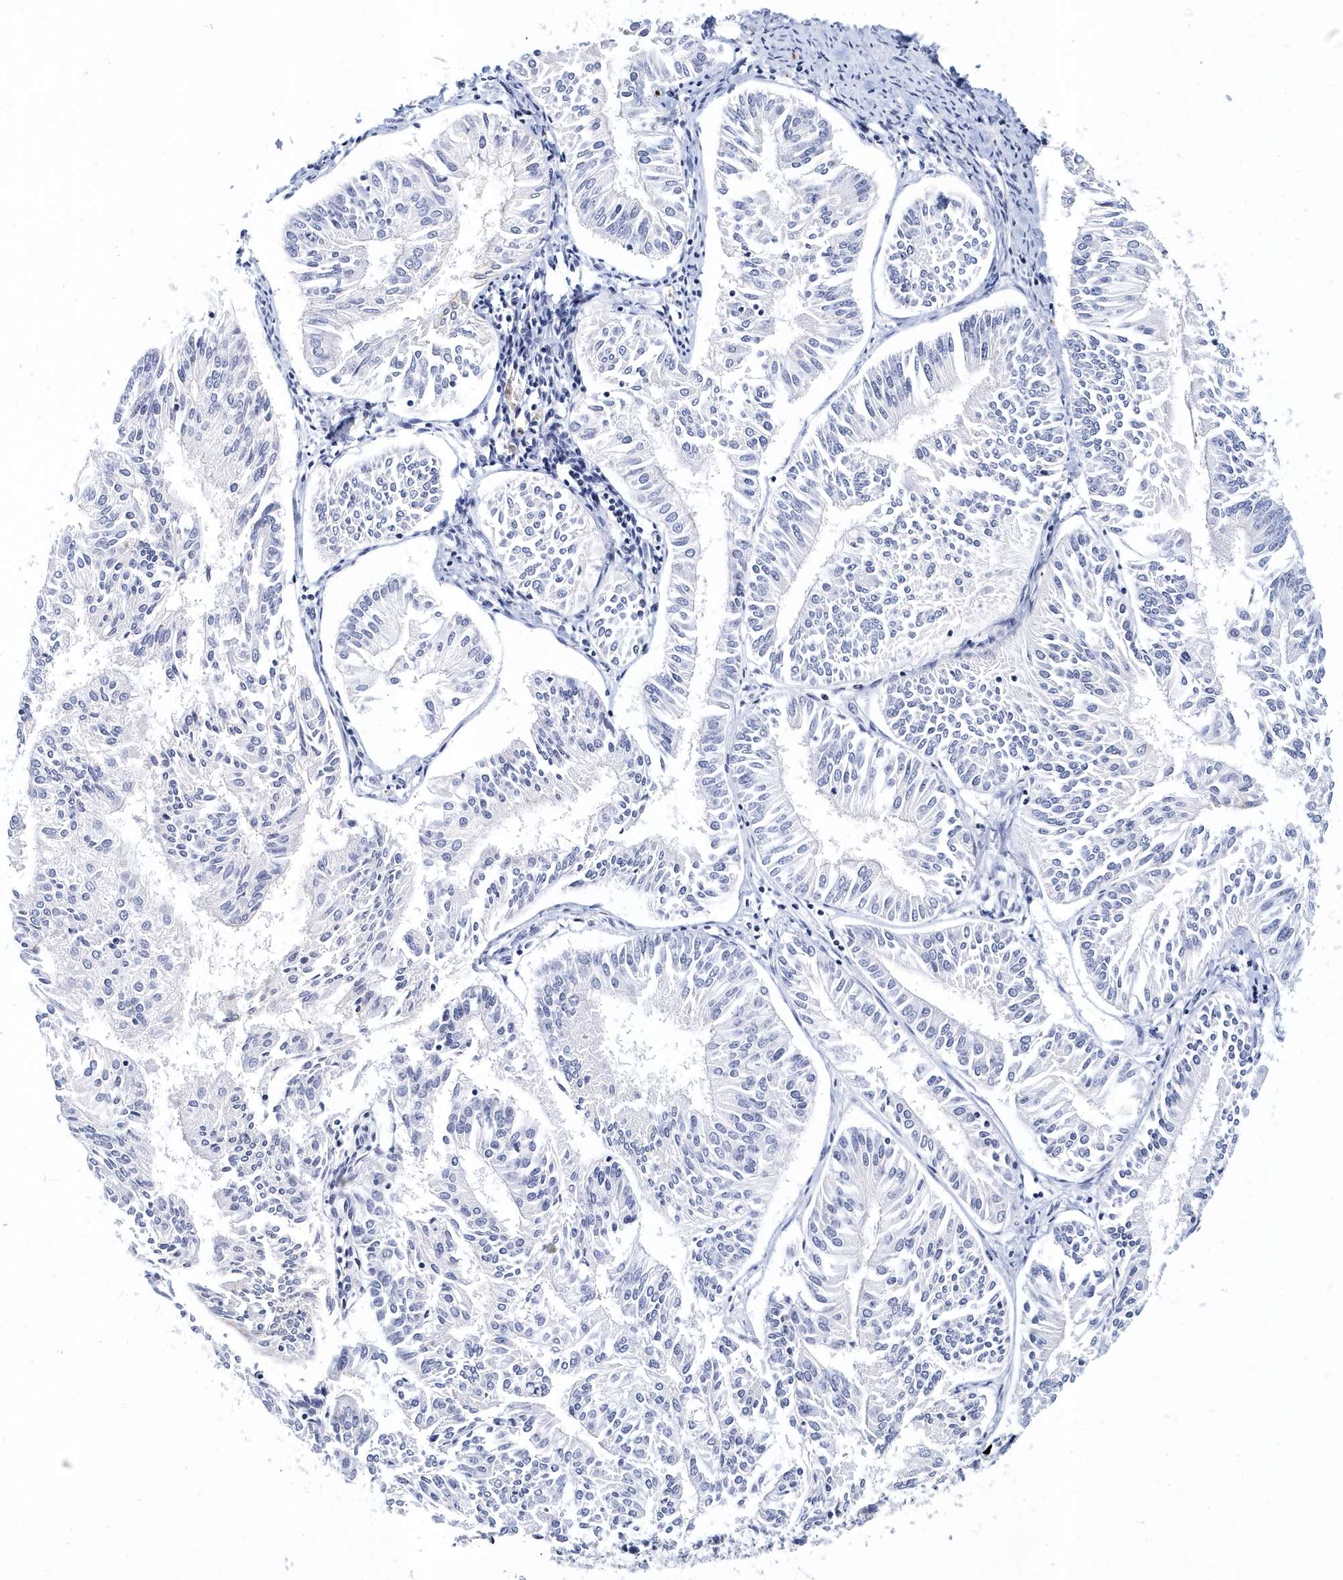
{"staining": {"intensity": "negative", "quantity": "none", "location": "none"}, "tissue": "endometrial cancer", "cell_type": "Tumor cells", "image_type": "cancer", "snomed": [{"axis": "morphology", "description": "Adenocarcinoma, NOS"}, {"axis": "topography", "description": "Endometrium"}], "caption": "Immunohistochemistry (IHC) photomicrograph of endometrial adenocarcinoma stained for a protein (brown), which exhibits no staining in tumor cells.", "gene": "ITGA2B", "patient": {"sex": "female", "age": 58}}